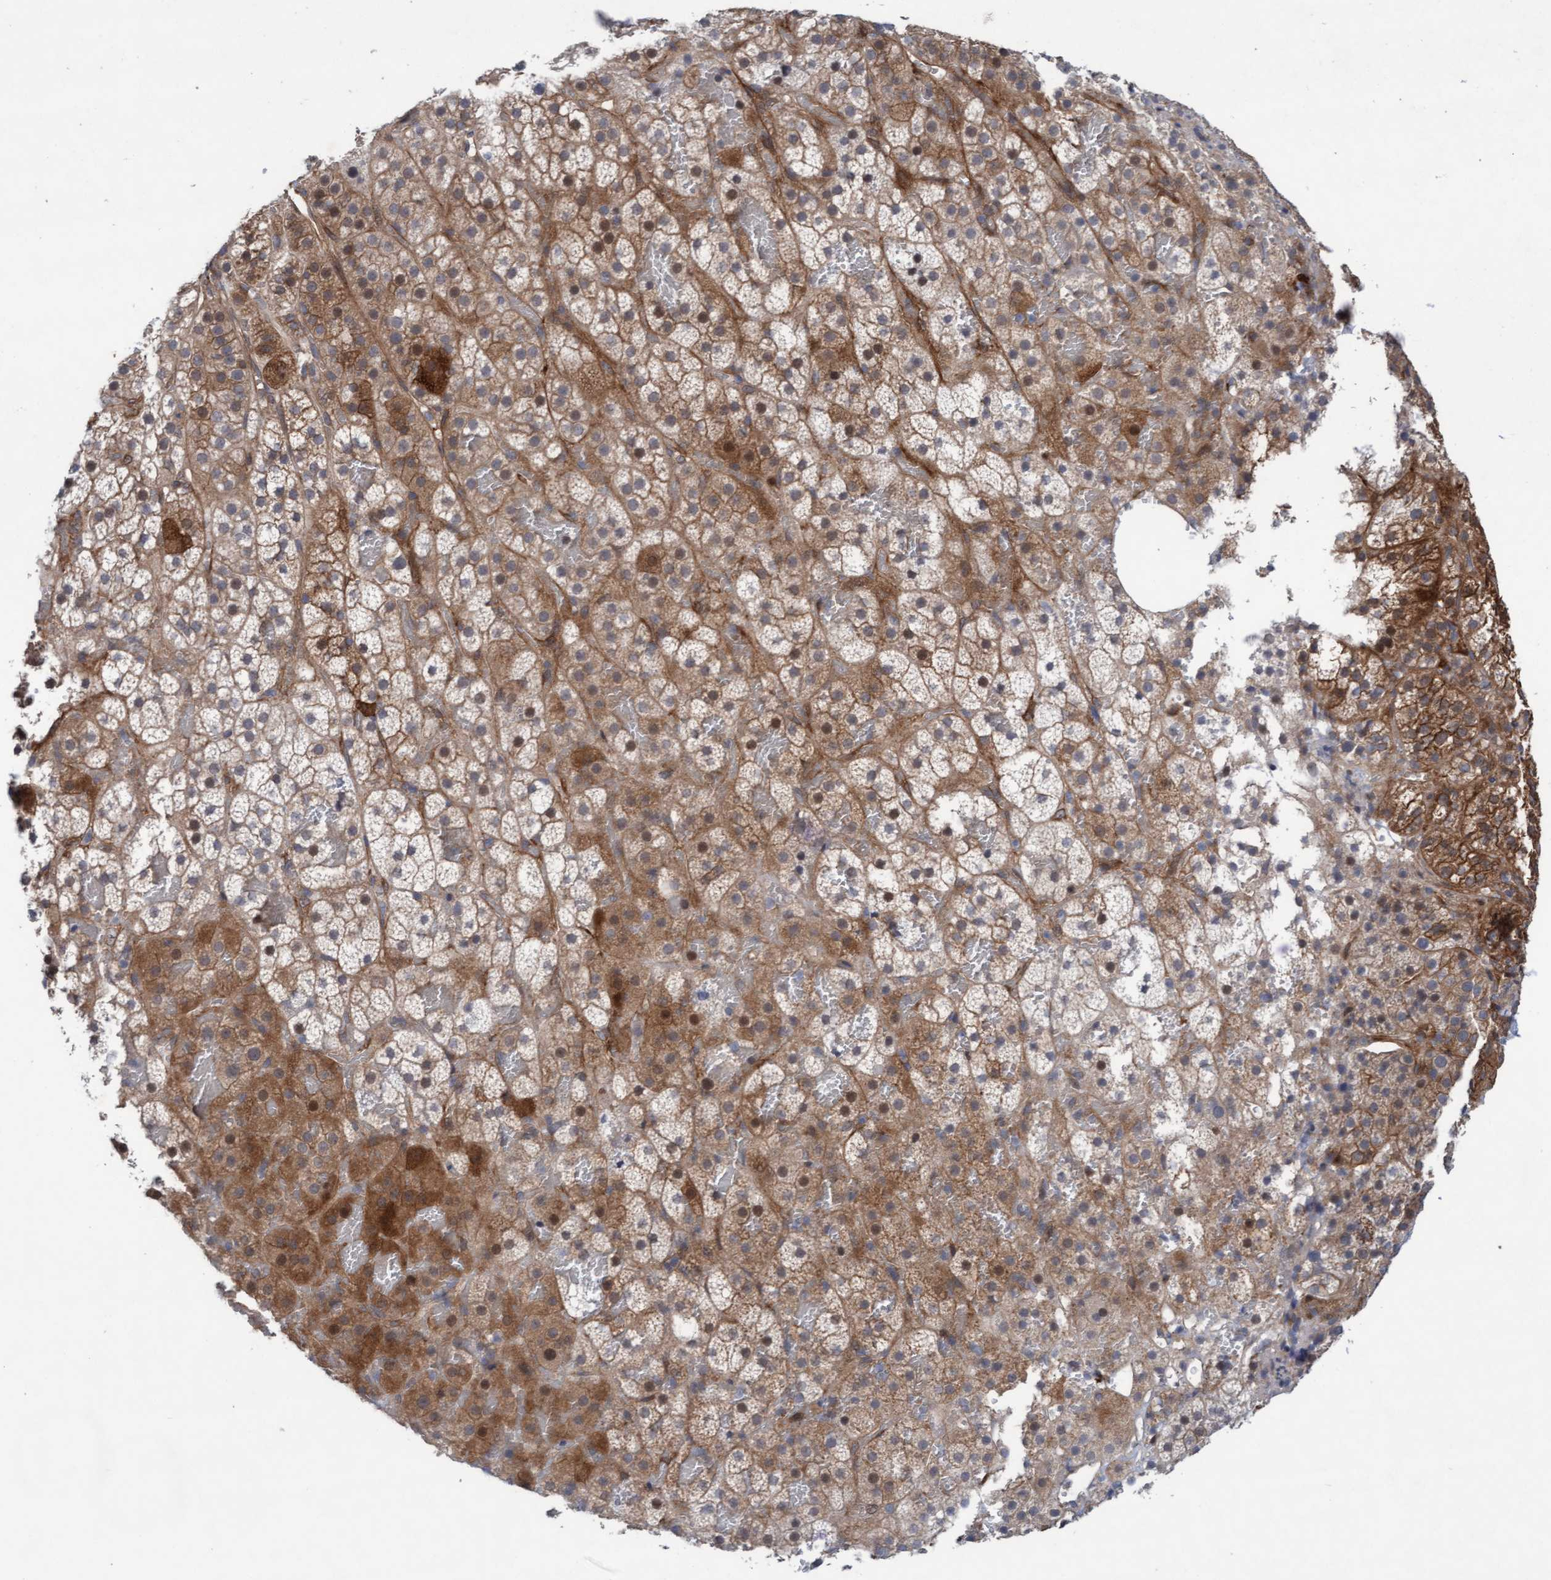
{"staining": {"intensity": "moderate", "quantity": ">75%", "location": "cytoplasmic/membranous"}, "tissue": "adrenal gland", "cell_type": "Glandular cells", "image_type": "normal", "snomed": [{"axis": "morphology", "description": "Normal tissue, NOS"}, {"axis": "topography", "description": "Adrenal gland"}], "caption": "IHC image of benign adrenal gland: human adrenal gland stained using immunohistochemistry (IHC) displays medium levels of moderate protein expression localized specifically in the cytoplasmic/membranous of glandular cells, appearing as a cytoplasmic/membranous brown color.", "gene": "PLCD1", "patient": {"sex": "female", "age": 59}}